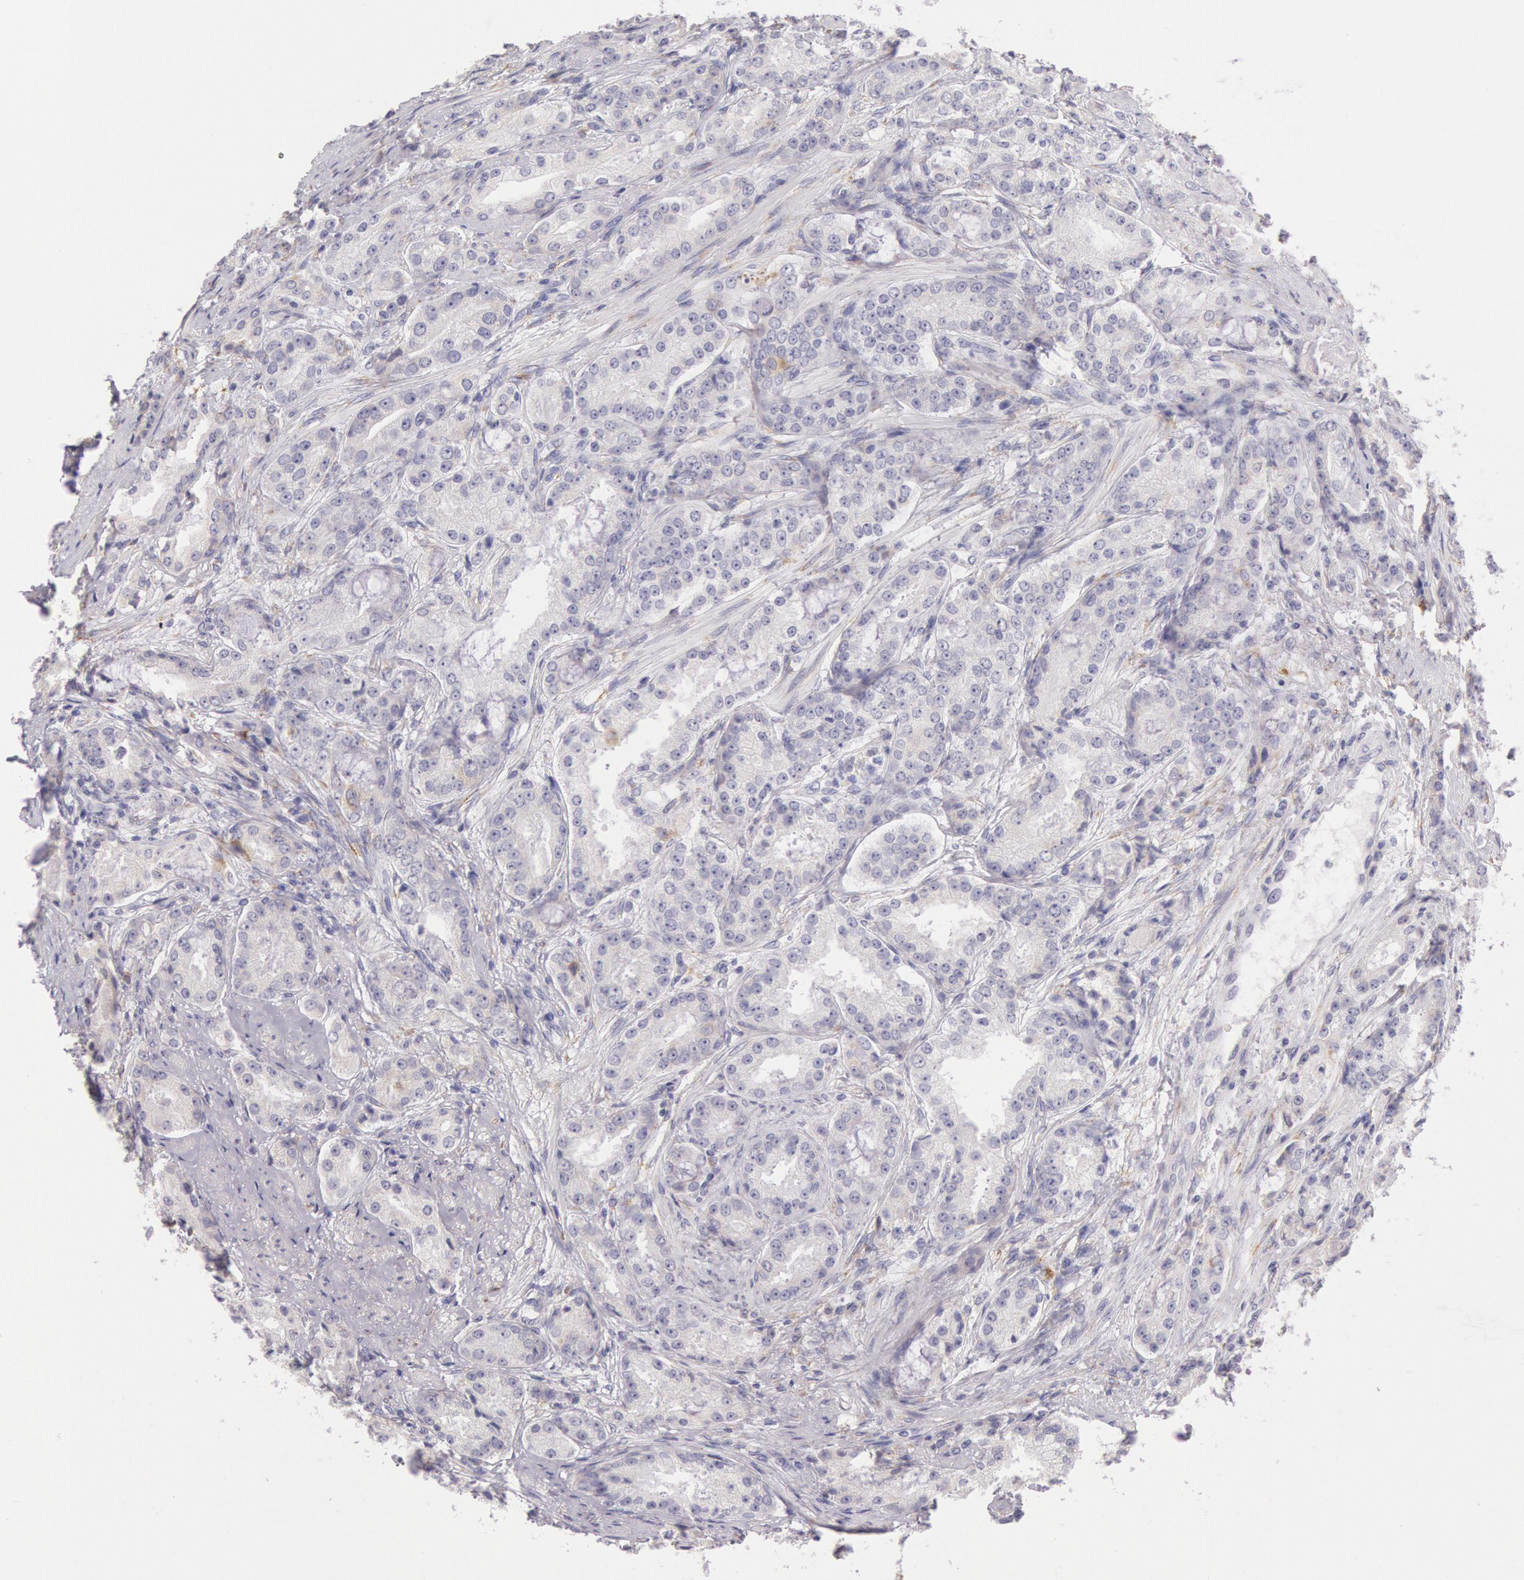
{"staining": {"intensity": "negative", "quantity": "none", "location": "none"}, "tissue": "prostate cancer", "cell_type": "Tumor cells", "image_type": "cancer", "snomed": [{"axis": "morphology", "description": "Adenocarcinoma, Medium grade"}, {"axis": "topography", "description": "Prostate"}], "caption": "This histopathology image is of medium-grade adenocarcinoma (prostate) stained with IHC to label a protein in brown with the nuclei are counter-stained blue. There is no staining in tumor cells.", "gene": "CIDEB", "patient": {"sex": "male", "age": 72}}